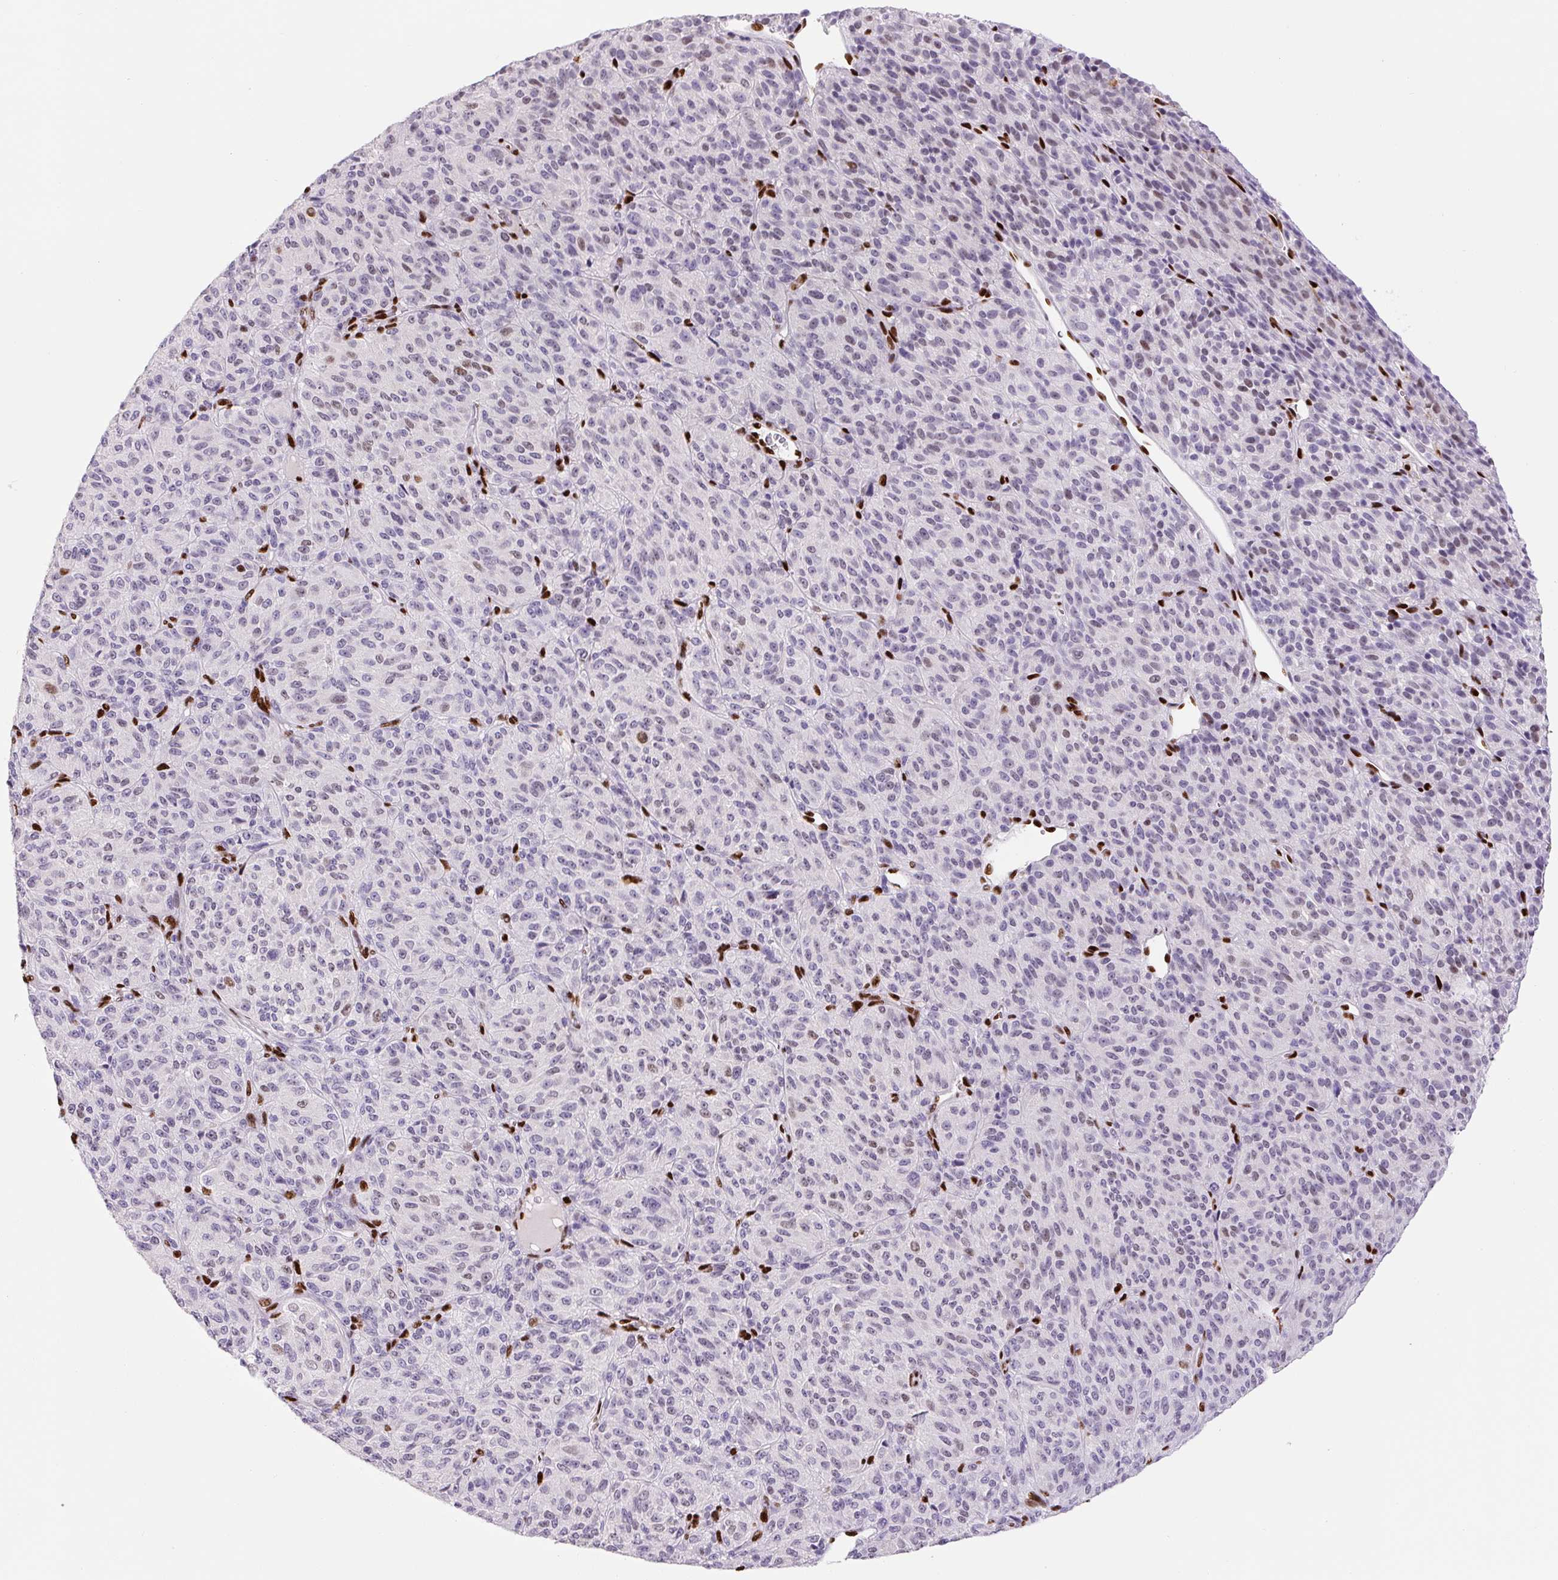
{"staining": {"intensity": "moderate", "quantity": "<25%", "location": "nuclear"}, "tissue": "melanoma", "cell_type": "Tumor cells", "image_type": "cancer", "snomed": [{"axis": "morphology", "description": "Malignant melanoma, Metastatic site"}, {"axis": "topography", "description": "Brain"}], "caption": "Malignant melanoma (metastatic site) stained with a protein marker reveals moderate staining in tumor cells.", "gene": "ZEB1", "patient": {"sex": "female", "age": 56}}